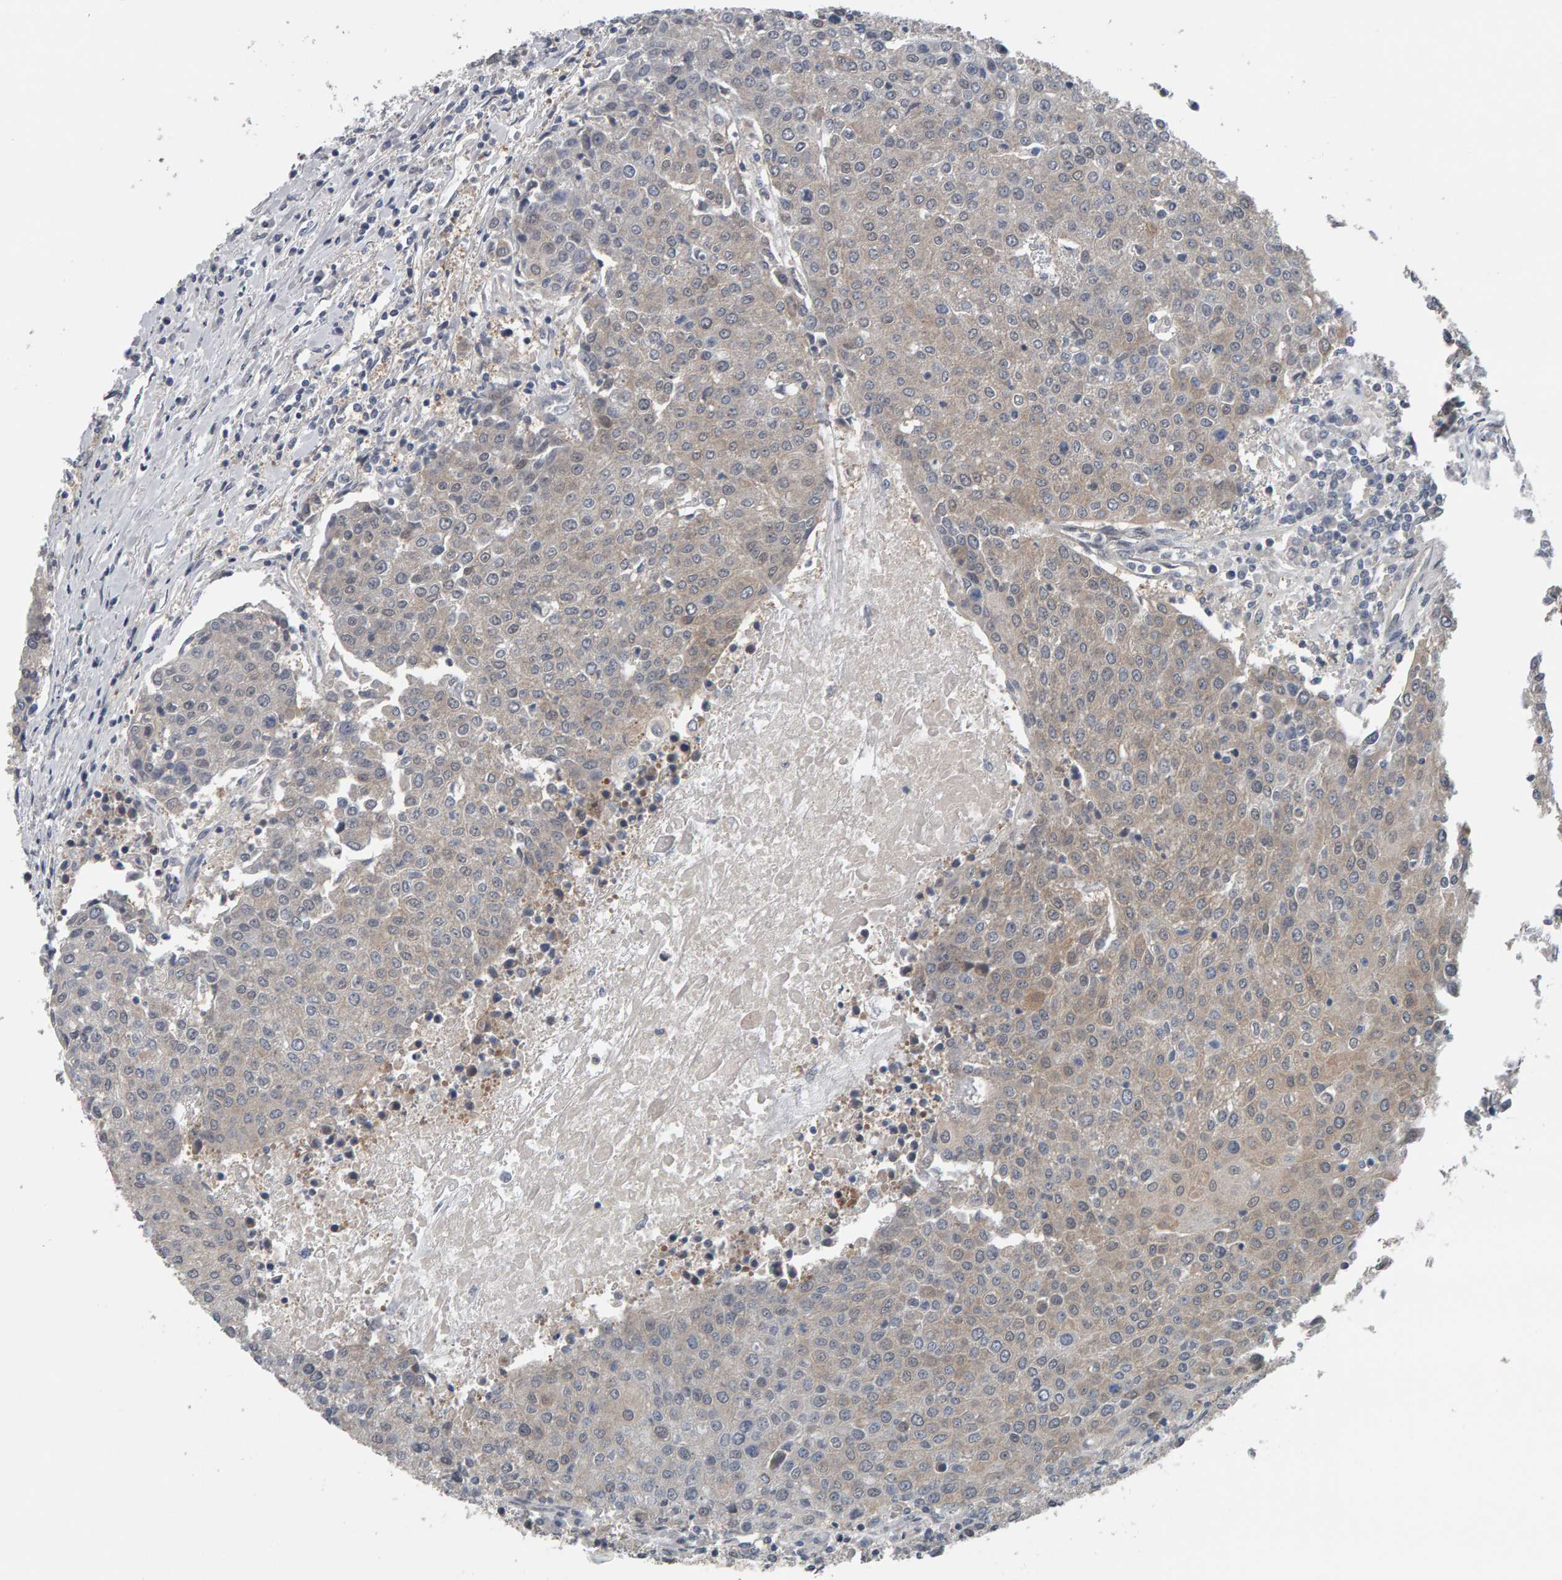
{"staining": {"intensity": "weak", "quantity": "25%-75%", "location": "cytoplasmic/membranous"}, "tissue": "urothelial cancer", "cell_type": "Tumor cells", "image_type": "cancer", "snomed": [{"axis": "morphology", "description": "Urothelial carcinoma, High grade"}, {"axis": "topography", "description": "Urinary bladder"}], "caption": "Human urothelial cancer stained with a brown dye exhibits weak cytoplasmic/membranous positive expression in about 25%-75% of tumor cells.", "gene": "COASY", "patient": {"sex": "female", "age": 85}}